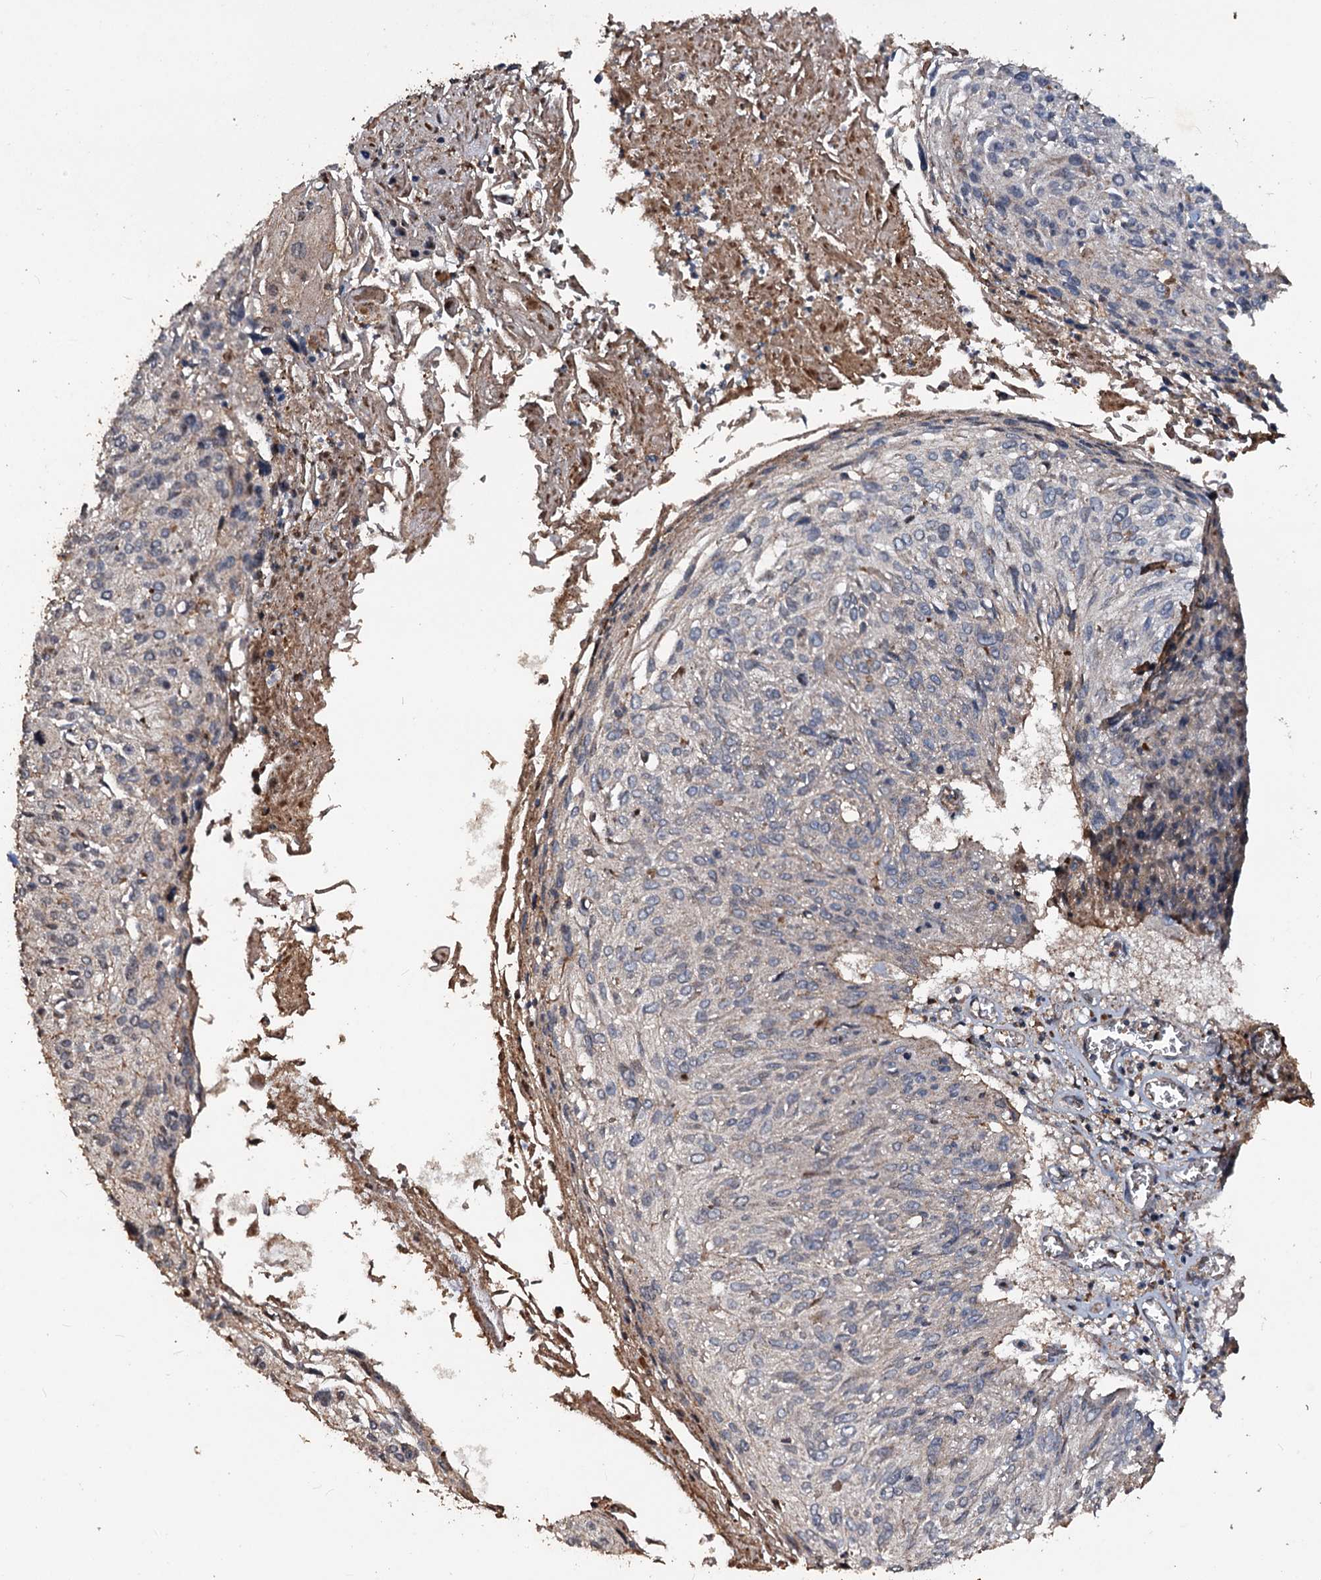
{"staining": {"intensity": "negative", "quantity": "none", "location": "none"}, "tissue": "cervical cancer", "cell_type": "Tumor cells", "image_type": "cancer", "snomed": [{"axis": "morphology", "description": "Squamous cell carcinoma, NOS"}, {"axis": "topography", "description": "Cervix"}], "caption": "Immunohistochemistry (IHC) of cervical squamous cell carcinoma displays no staining in tumor cells.", "gene": "NOTCH2NLA", "patient": {"sex": "female", "age": 51}}